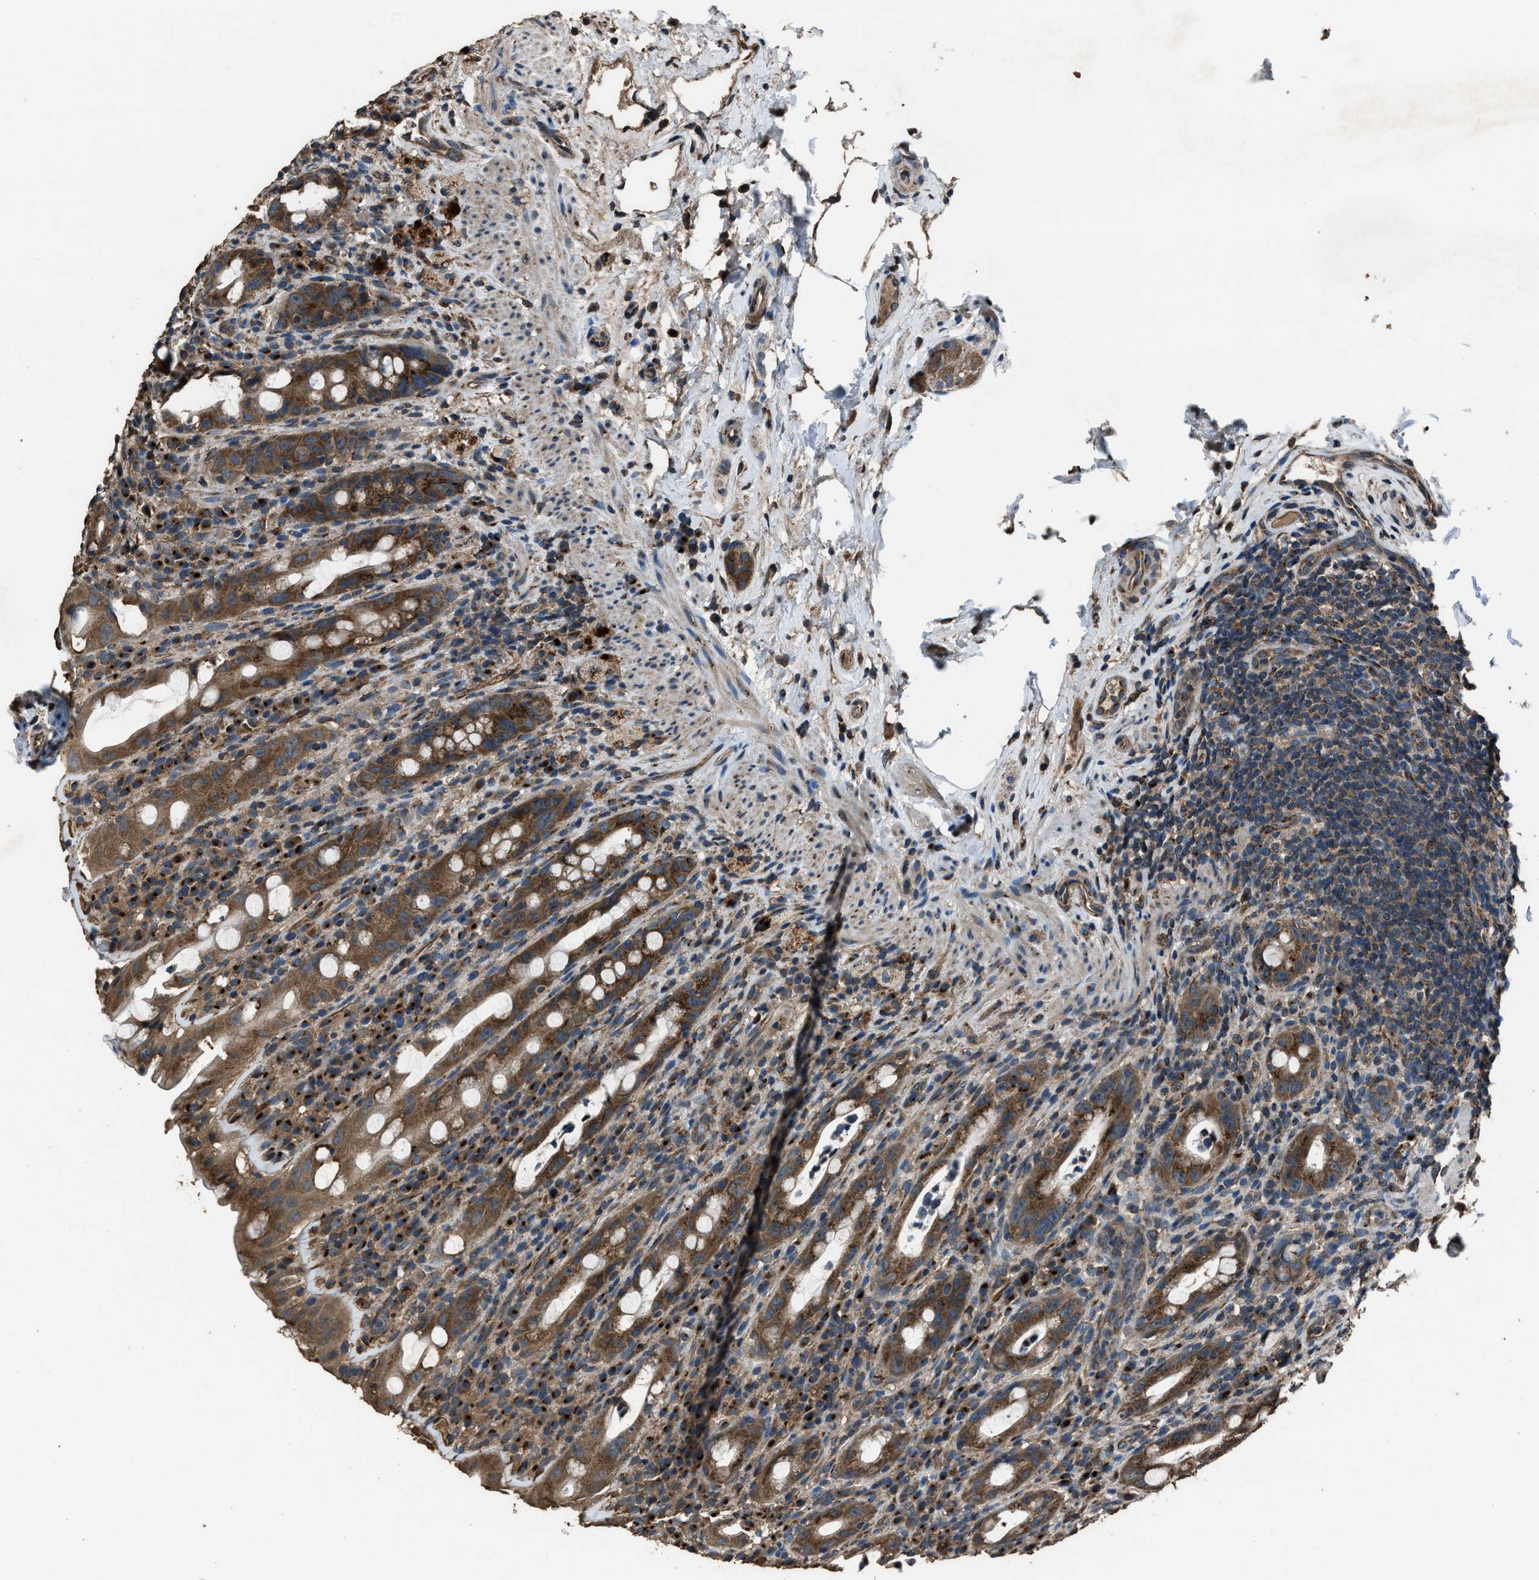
{"staining": {"intensity": "moderate", "quantity": ">75%", "location": "cytoplasmic/membranous"}, "tissue": "rectum", "cell_type": "Glandular cells", "image_type": "normal", "snomed": [{"axis": "morphology", "description": "Normal tissue, NOS"}, {"axis": "topography", "description": "Rectum"}], "caption": "Immunohistochemistry (IHC) photomicrograph of unremarkable rectum: human rectum stained using immunohistochemistry exhibits medium levels of moderate protein expression localized specifically in the cytoplasmic/membranous of glandular cells, appearing as a cytoplasmic/membranous brown color.", "gene": "SLC38A10", "patient": {"sex": "male", "age": 44}}